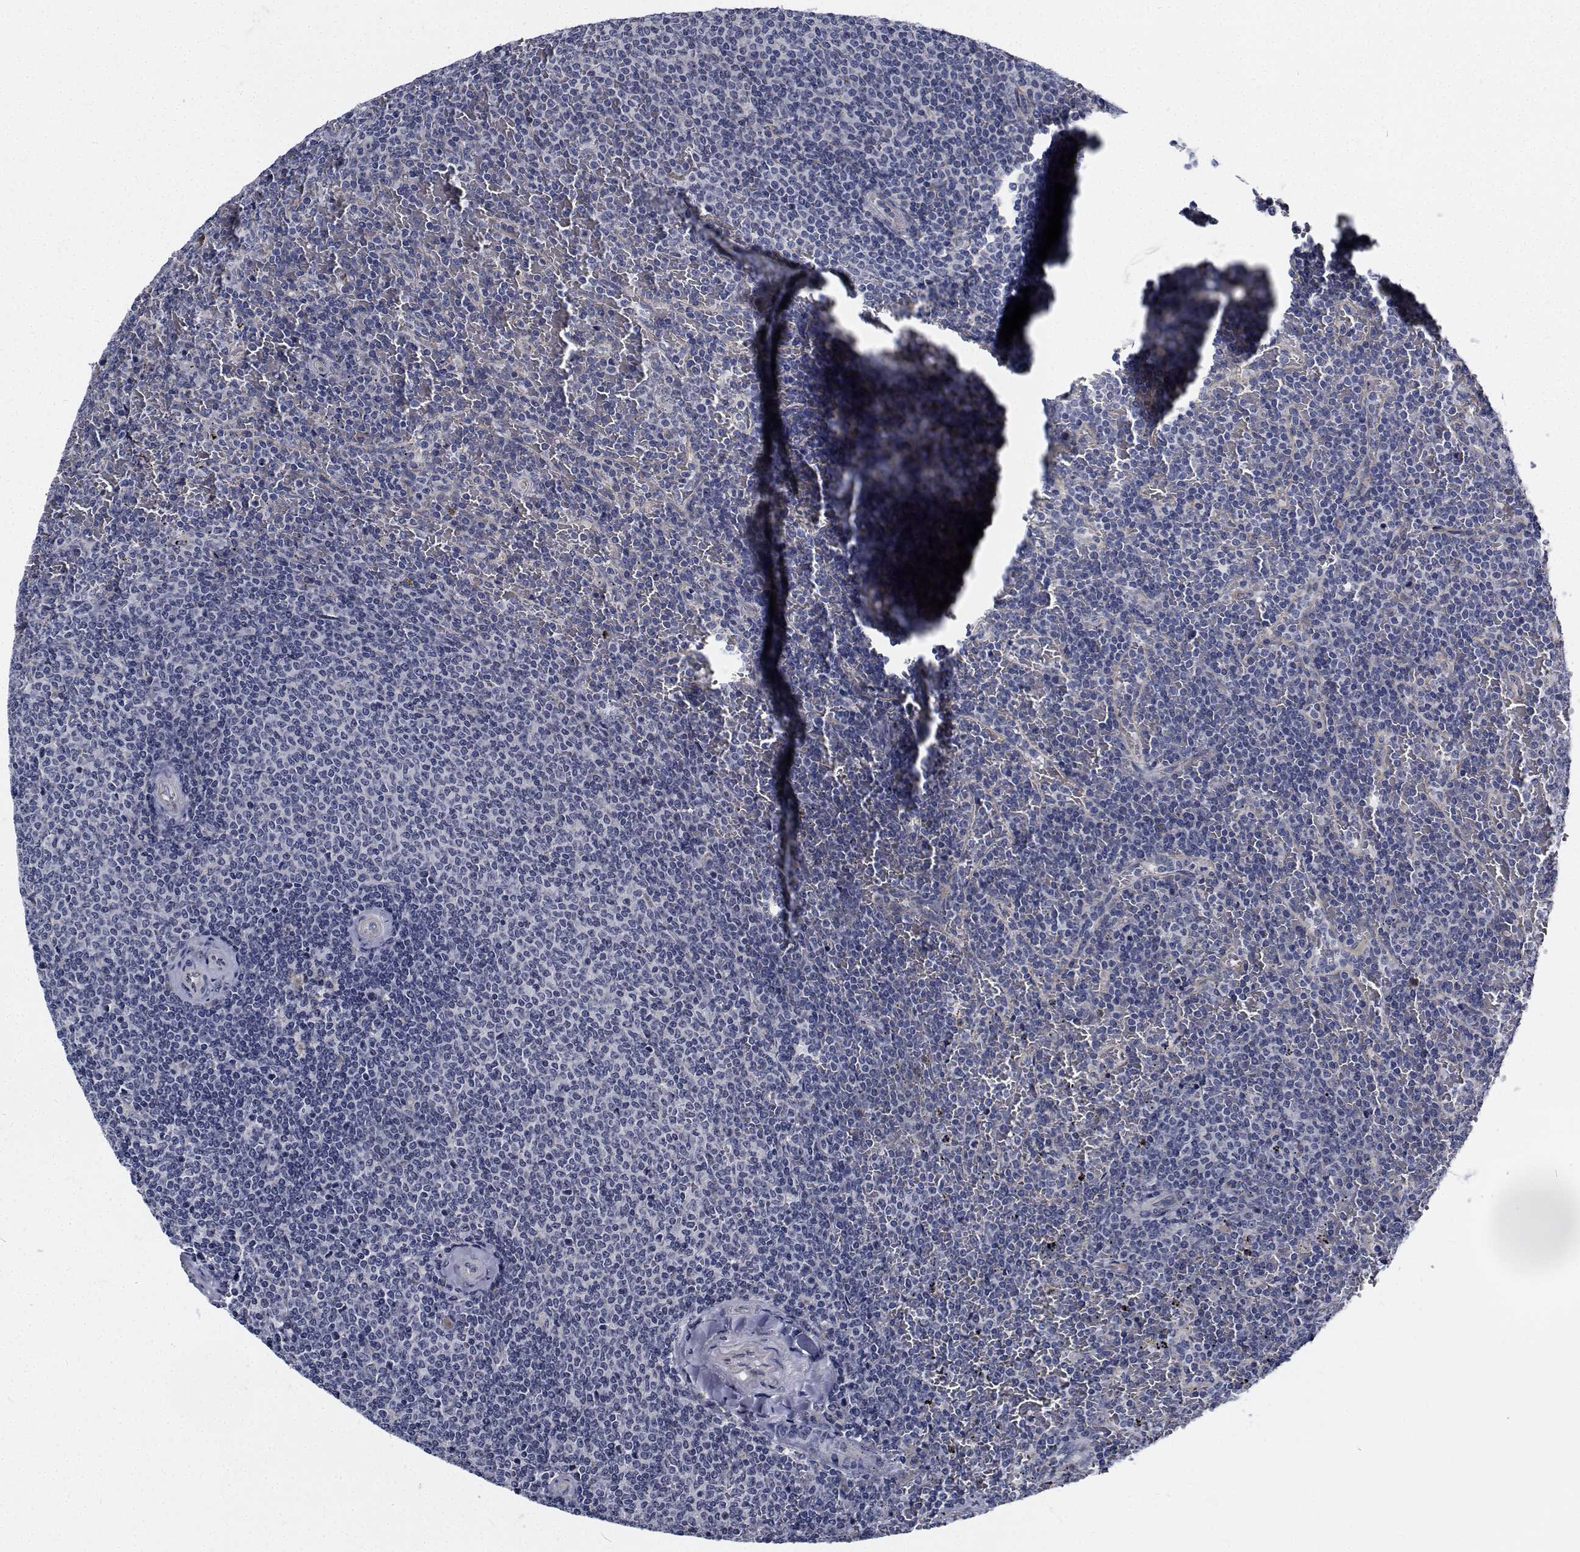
{"staining": {"intensity": "negative", "quantity": "none", "location": "none"}, "tissue": "lymphoma", "cell_type": "Tumor cells", "image_type": "cancer", "snomed": [{"axis": "morphology", "description": "Malignant lymphoma, non-Hodgkin's type, Low grade"}, {"axis": "topography", "description": "Spleen"}], "caption": "Histopathology image shows no significant protein staining in tumor cells of malignant lymphoma, non-Hodgkin's type (low-grade).", "gene": "TTBK1", "patient": {"sex": "female", "age": 77}}